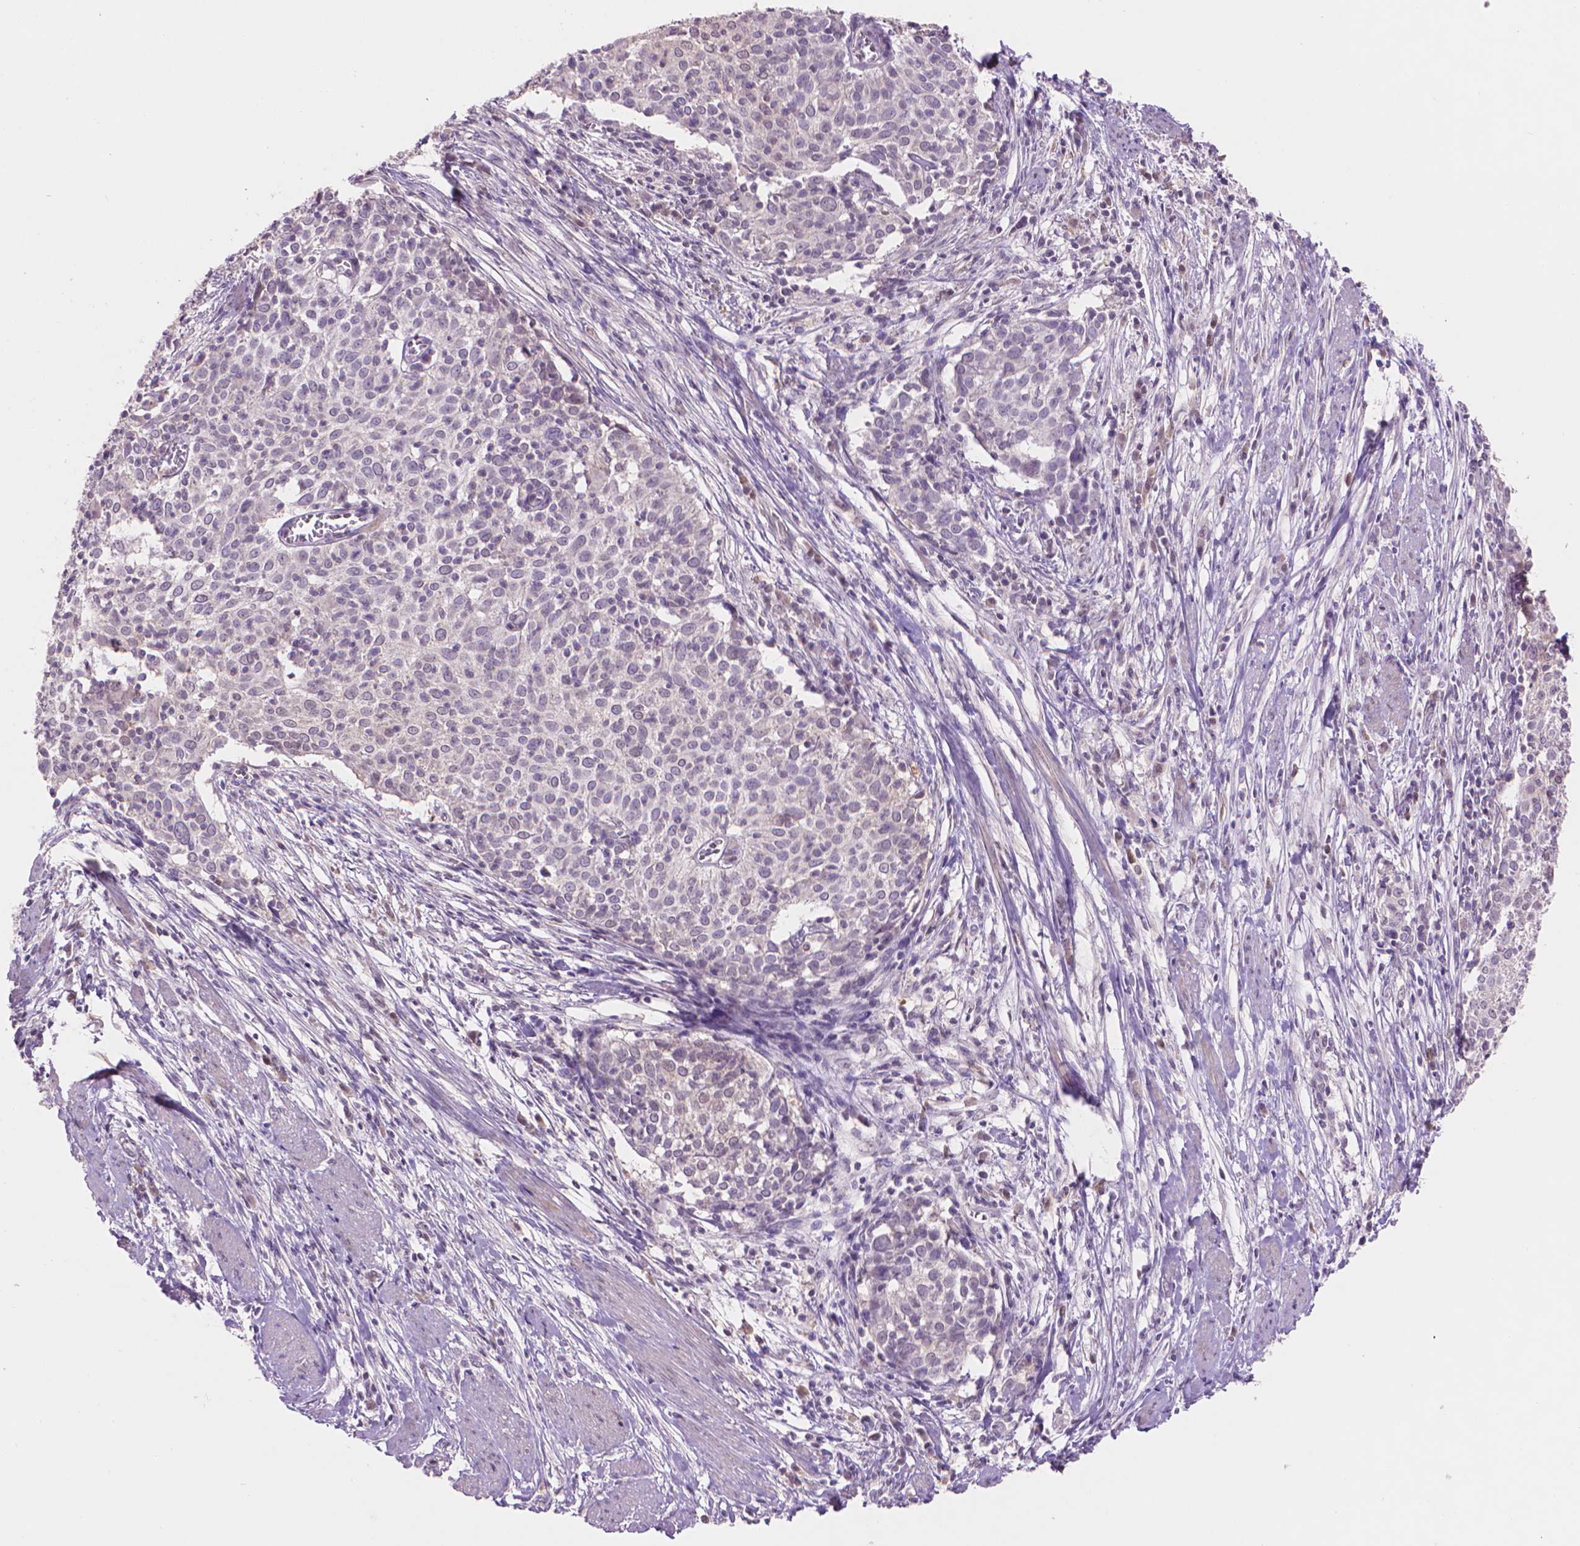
{"staining": {"intensity": "negative", "quantity": "none", "location": "none"}, "tissue": "cervical cancer", "cell_type": "Tumor cells", "image_type": "cancer", "snomed": [{"axis": "morphology", "description": "Squamous cell carcinoma, NOS"}, {"axis": "topography", "description": "Cervix"}], "caption": "Cervical cancer was stained to show a protein in brown. There is no significant expression in tumor cells.", "gene": "ENO2", "patient": {"sex": "female", "age": 39}}